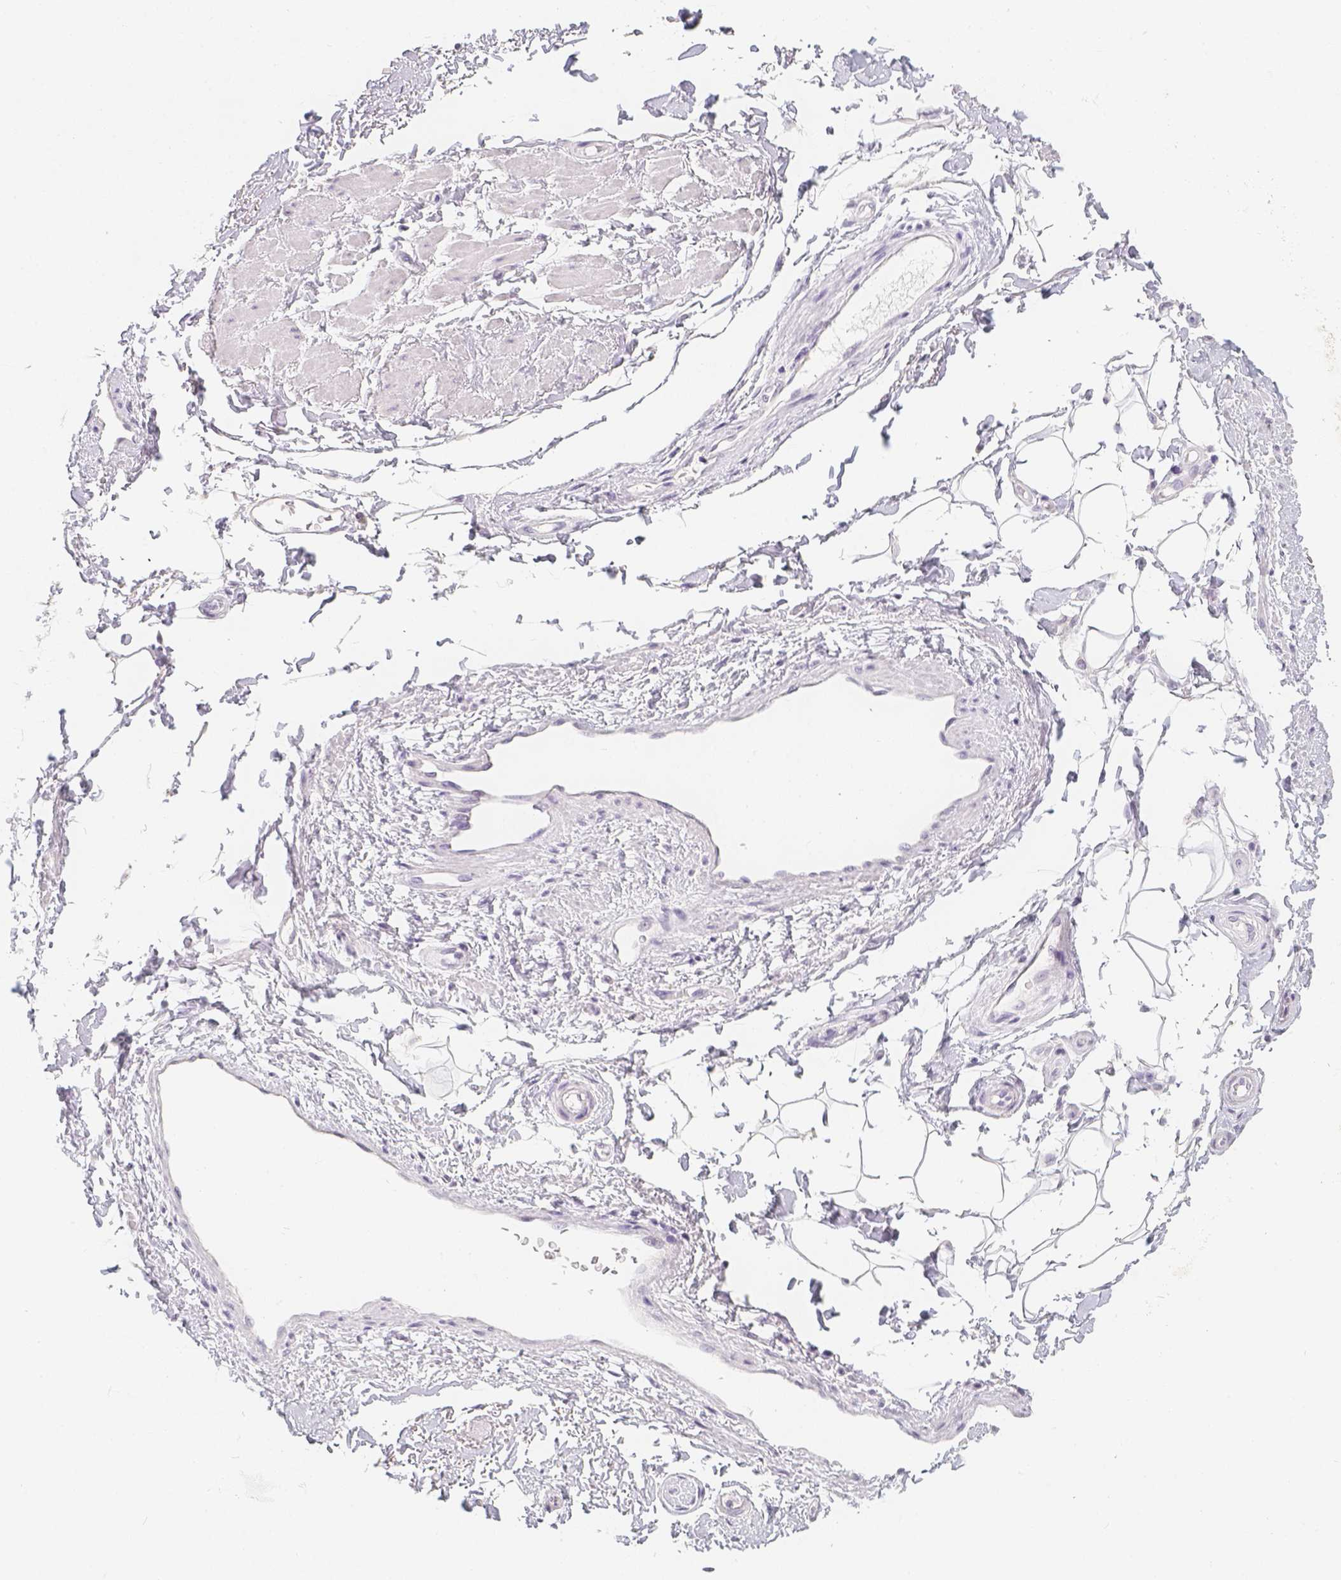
{"staining": {"intensity": "negative", "quantity": "none", "location": "none"}, "tissue": "adipose tissue", "cell_type": "Adipocytes", "image_type": "normal", "snomed": [{"axis": "morphology", "description": "Normal tissue, NOS"}, {"axis": "topography", "description": "Anal"}, {"axis": "topography", "description": "Peripheral nerve tissue"}], "caption": "A high-resolution histopathology image shows immunohistochemistry (IHC) staining of normal adipose tissue, which reveals no significant staining in adipocytes.", "gene": "SLC18A1", "patient": {"sex": "male", "age": 51}}